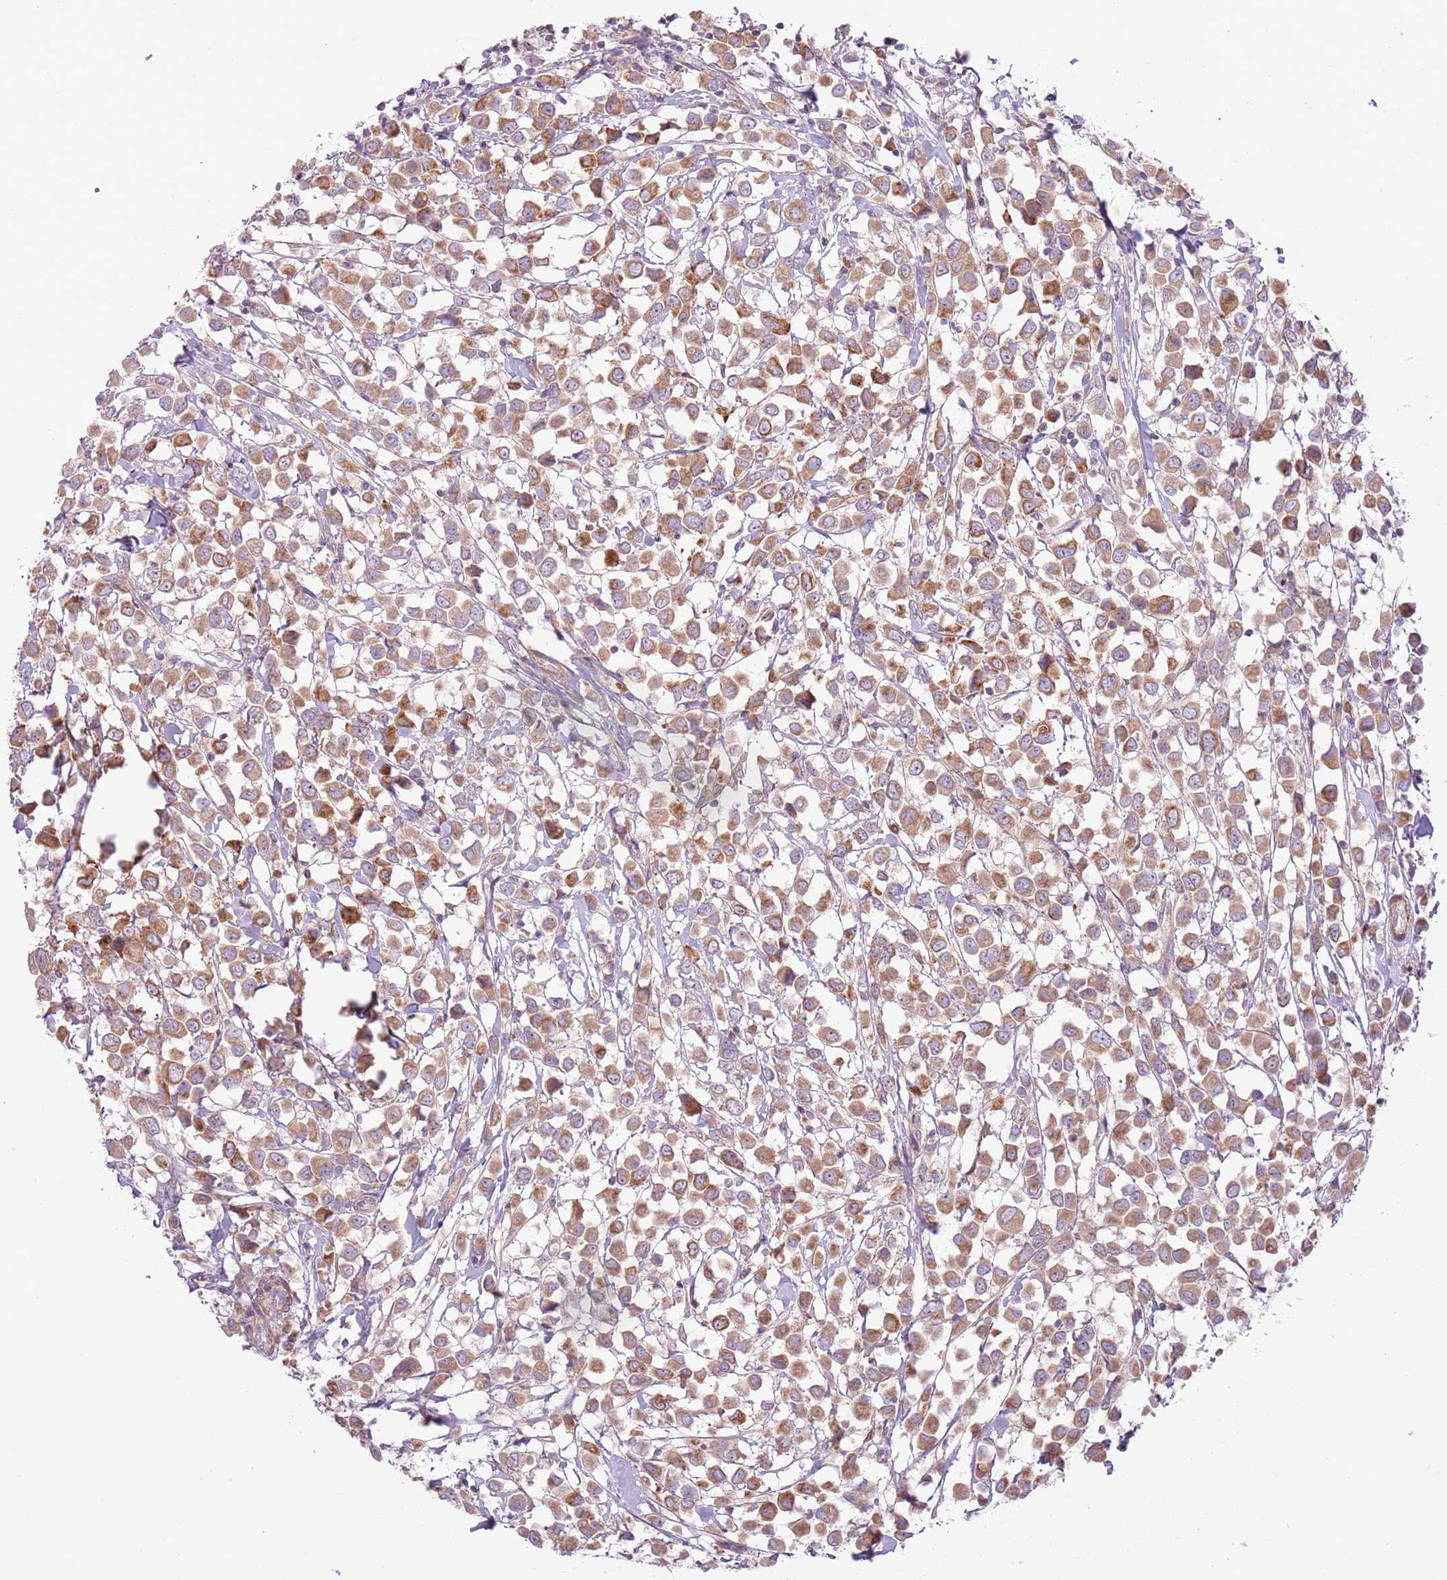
{"staining": {"intensity": "moderate", "quantity": ">75%", "location": "cytoplasmic/membranous"}, "tissue": "breast cancer", "cell_type": "Tumor cells", "image_type": "cancer", "snomed": [{"axis": "morphology", "description": "Duct carcinoma"}, {"axis": "topography", "description": "Breast"}], "caption": "There is medium levels of moderate cytoplasmic/membranous staining in tumor cells of breast intraductal carcinoma, as demonstrated by immunohistochemical staining (brown color).", "gene": "DTD2", "patient": {"sex": "female", "age": 61}}